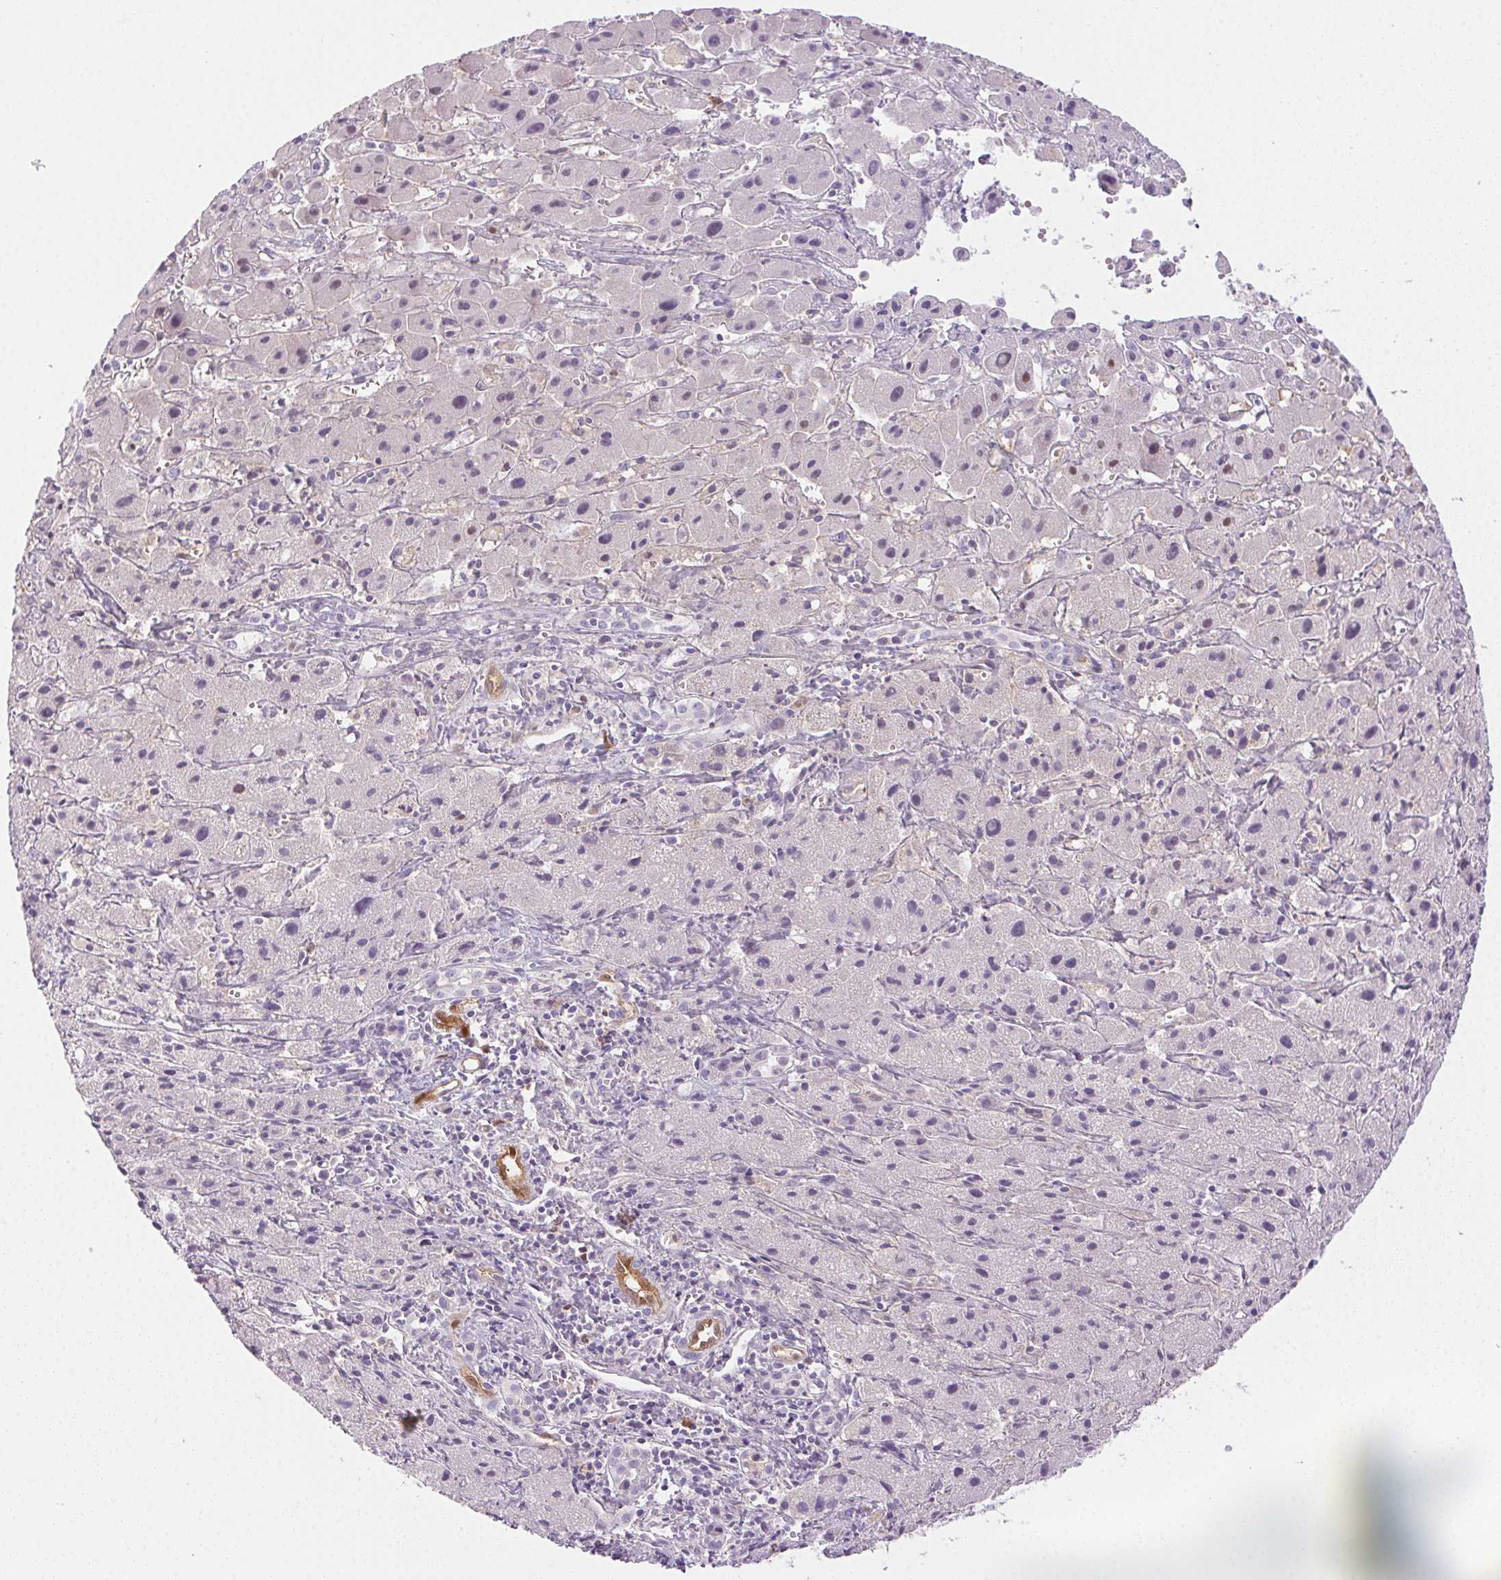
{"staining": {"intensity": "negative", "quantity": "none", "location": "none"}, "tissue": "liver cancer", "cell_type": "Tumor cells", "image_type": "cancer", "snomed": [{"axis": "morphology", "description": "Cholangiocarcinoma"}, {"axis": "topography", "description": "Liver"}], "caption": "Immunohistochemical staining of liver cancer (cholangiocarcinoma) displays no significant positivity in tumor cells. The staining was performed using DAB (3,3'-diaminobenzidine) to visualize the protein expression in brown, while the nuclei were stained in blue with hematoxylin (Magnification: 20x).", "gene": "TMEM45A", "patient": {"sex": "female", "age": 61}}